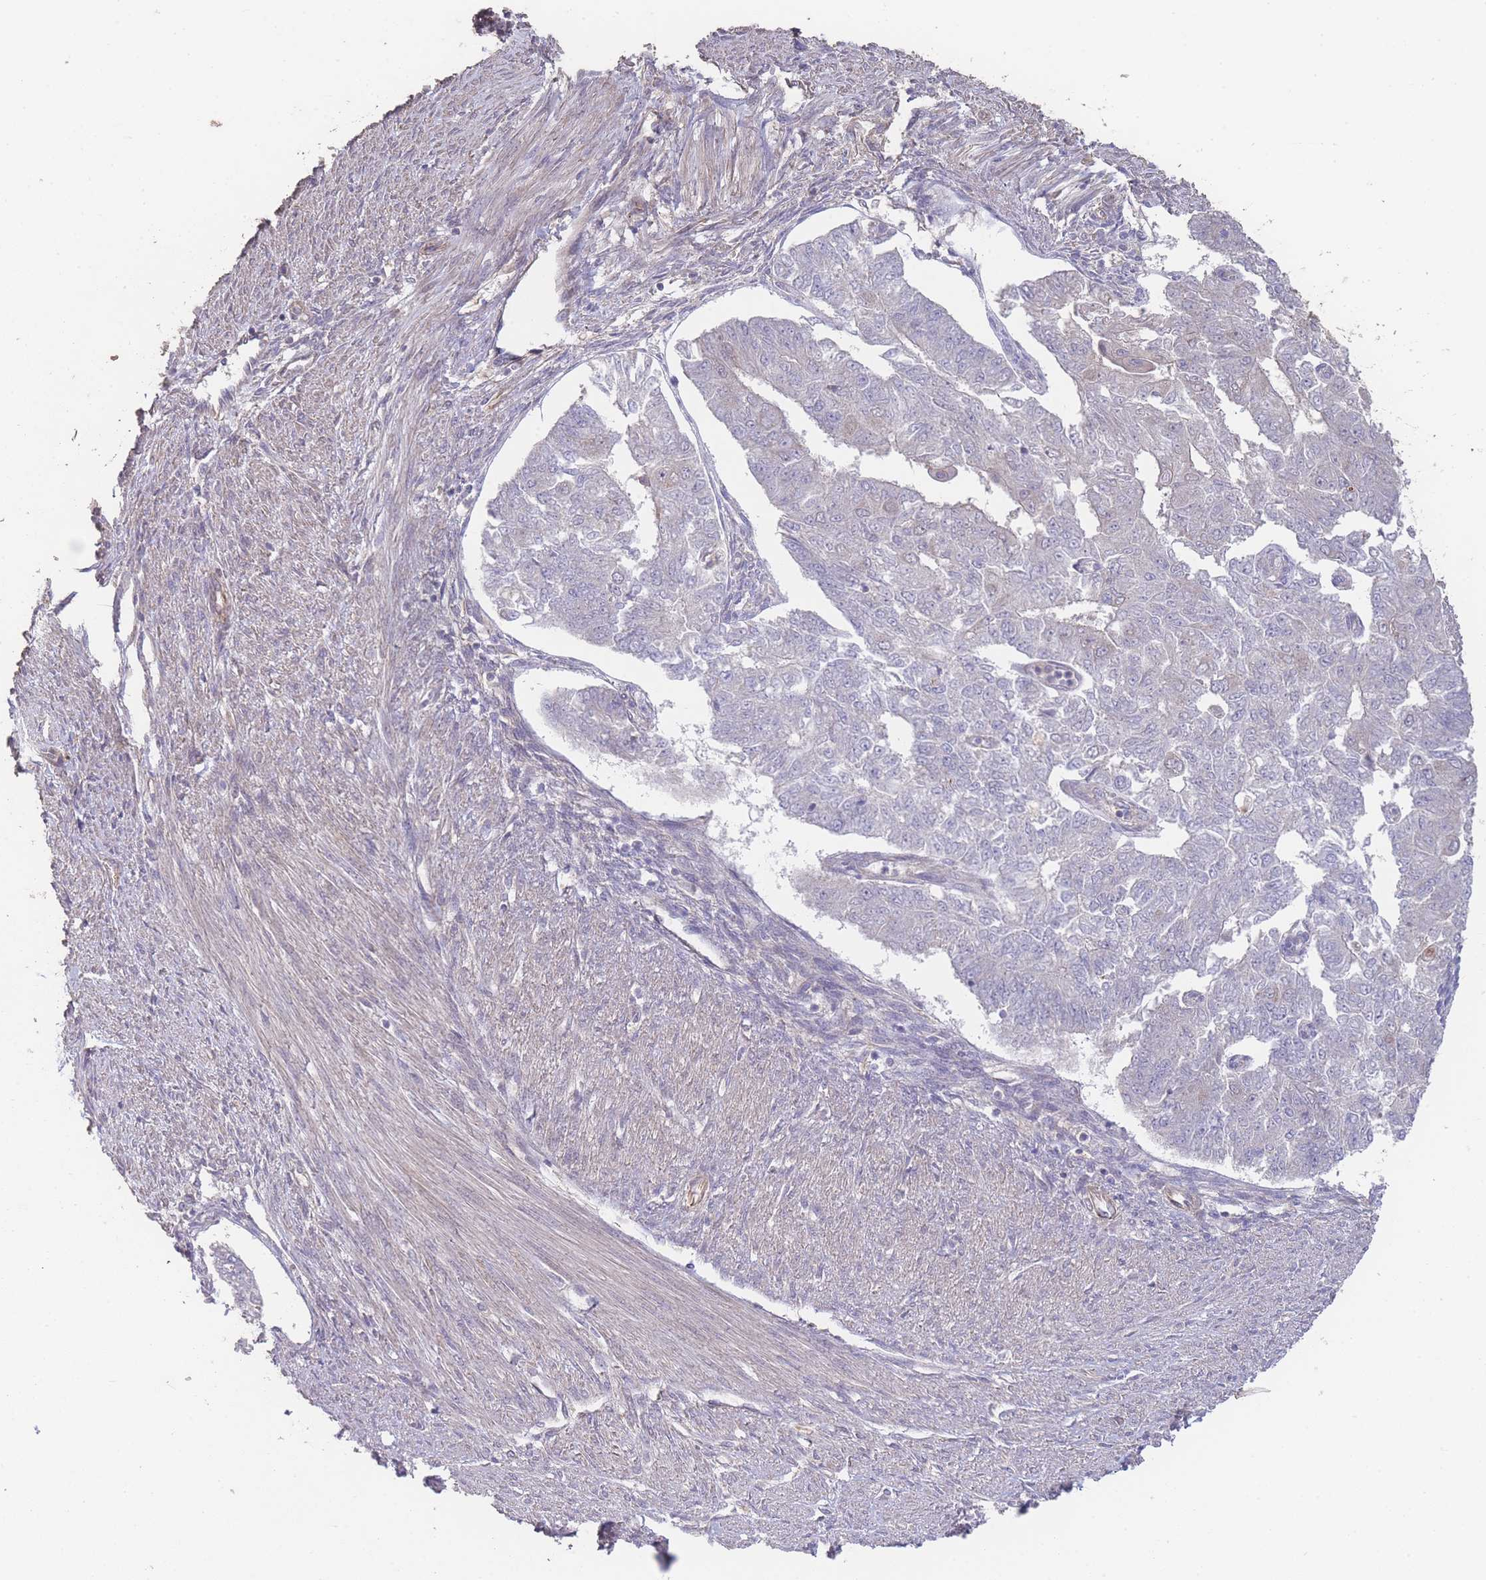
{"staining": {"intensity": "negative", "quantity": "none", "location": "none"}, "tissue": "endometrial cancer", "cell_type": "Tumor cells", "image_type": "cancer", "snomed": [{"axis": "morphology", "description": "Adenocarcinoma, NOS"}, {"axis": "topography", "description": "Endometrium"}], "caption": "Histopathology image shows no significant protein expression in tumor cells of adenocarcinoma (endometrial). The staining was performed using DAB to visualize the protein expression in brown, while the nuclei were stained in blue with hematoxylin (Magnification: 20x).", "gene": "PXMP4", "patient": {"sex": "female", "age": 32}}